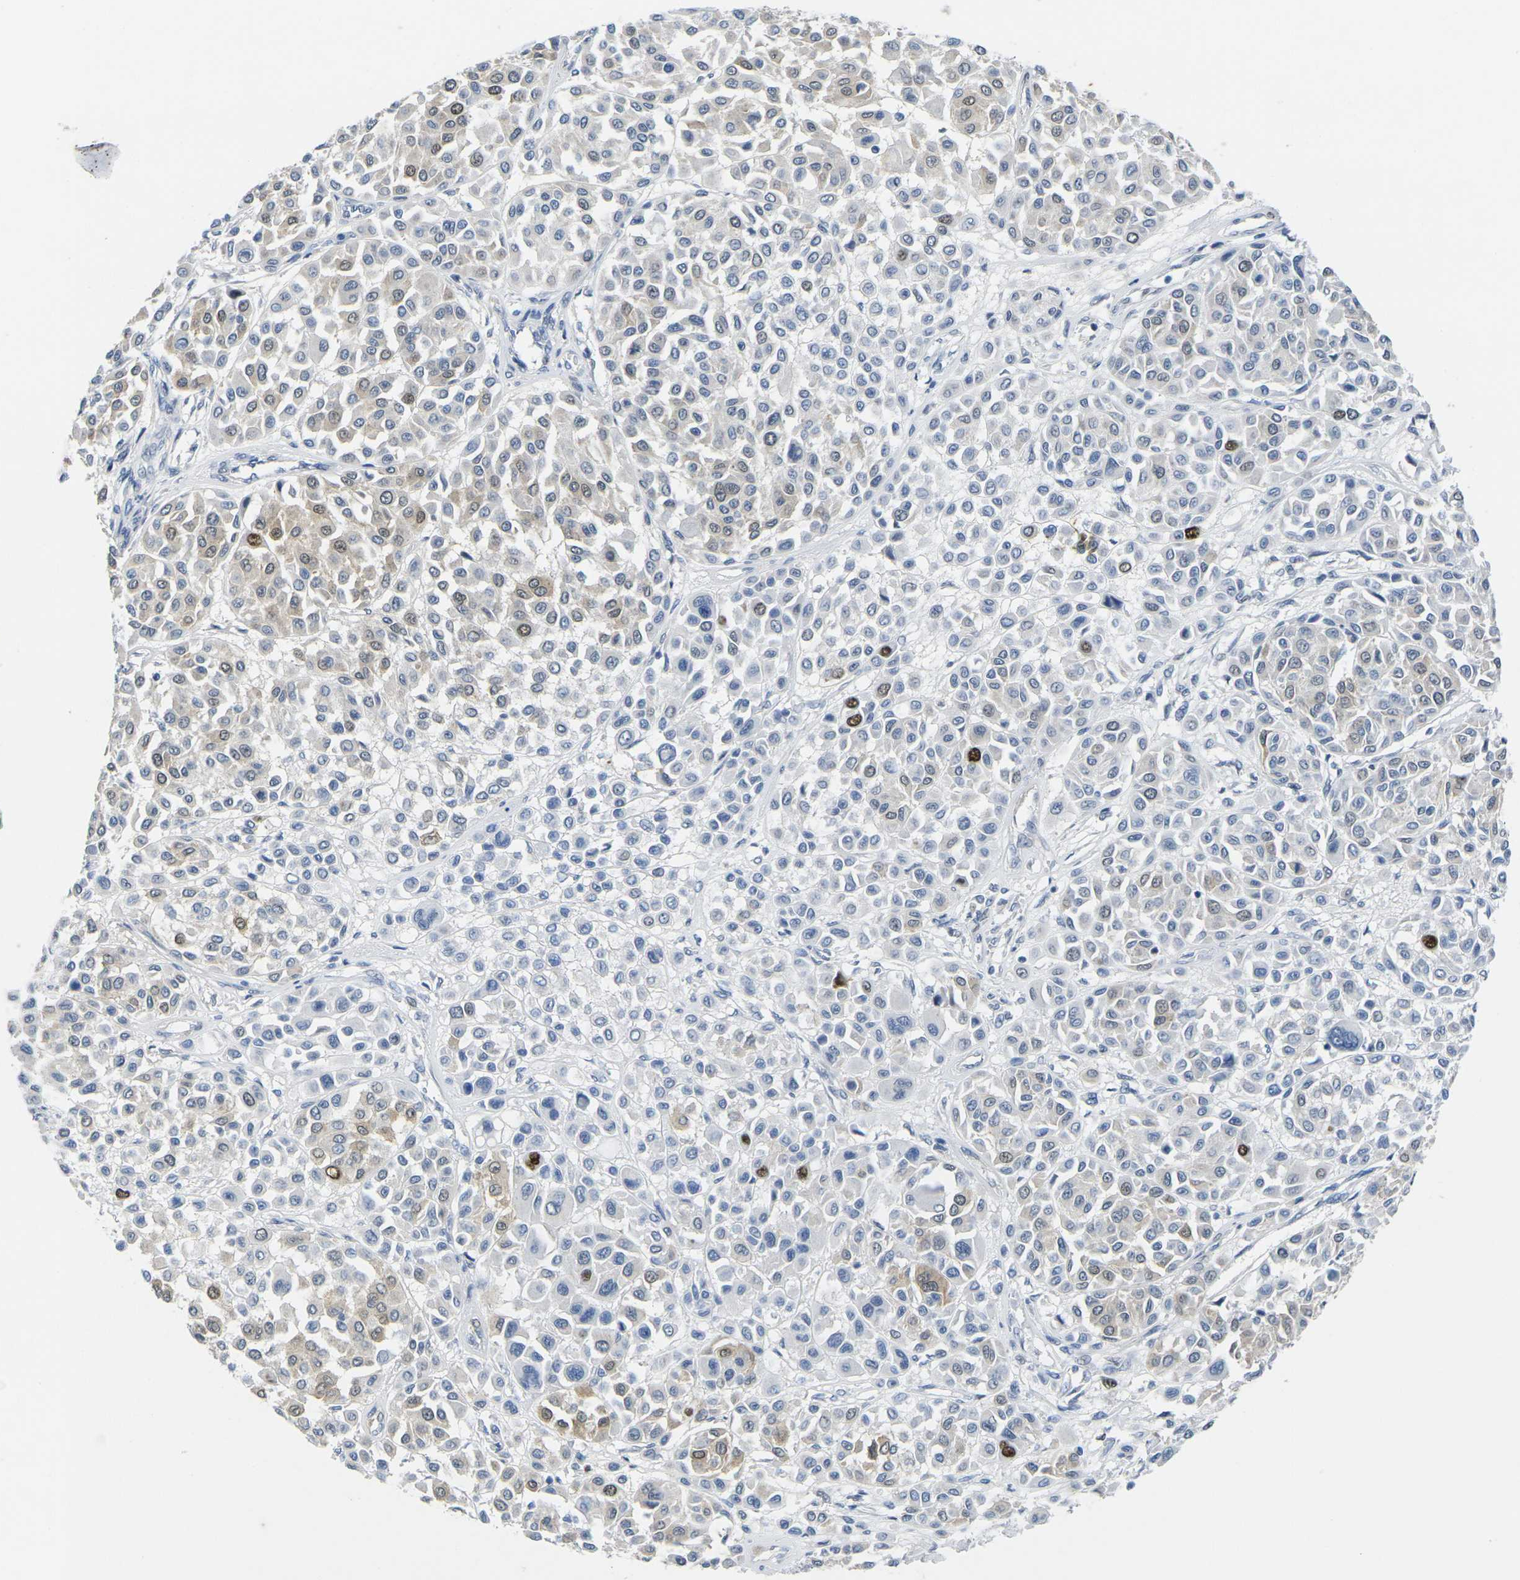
{"staining": {"intensity": "strong", "quantity": "<25%", "location": "nuclear"}, "tissue": "melanoma", "cell_type": "Tumor cells", "image_type": "cancer", "snomed": [{"axis": "morphology", "description": "Malignant melanoma, Metastatic site"}, {"axis": "topography", "description": "Soft tissue"}], "caption": "A medium amount of strong nuclear positivity is appreciated in approximately <25% of tumor cells in melanoma tissue.", "gene": "CDK2", "patient": {"sex": "male", "age": 41}}